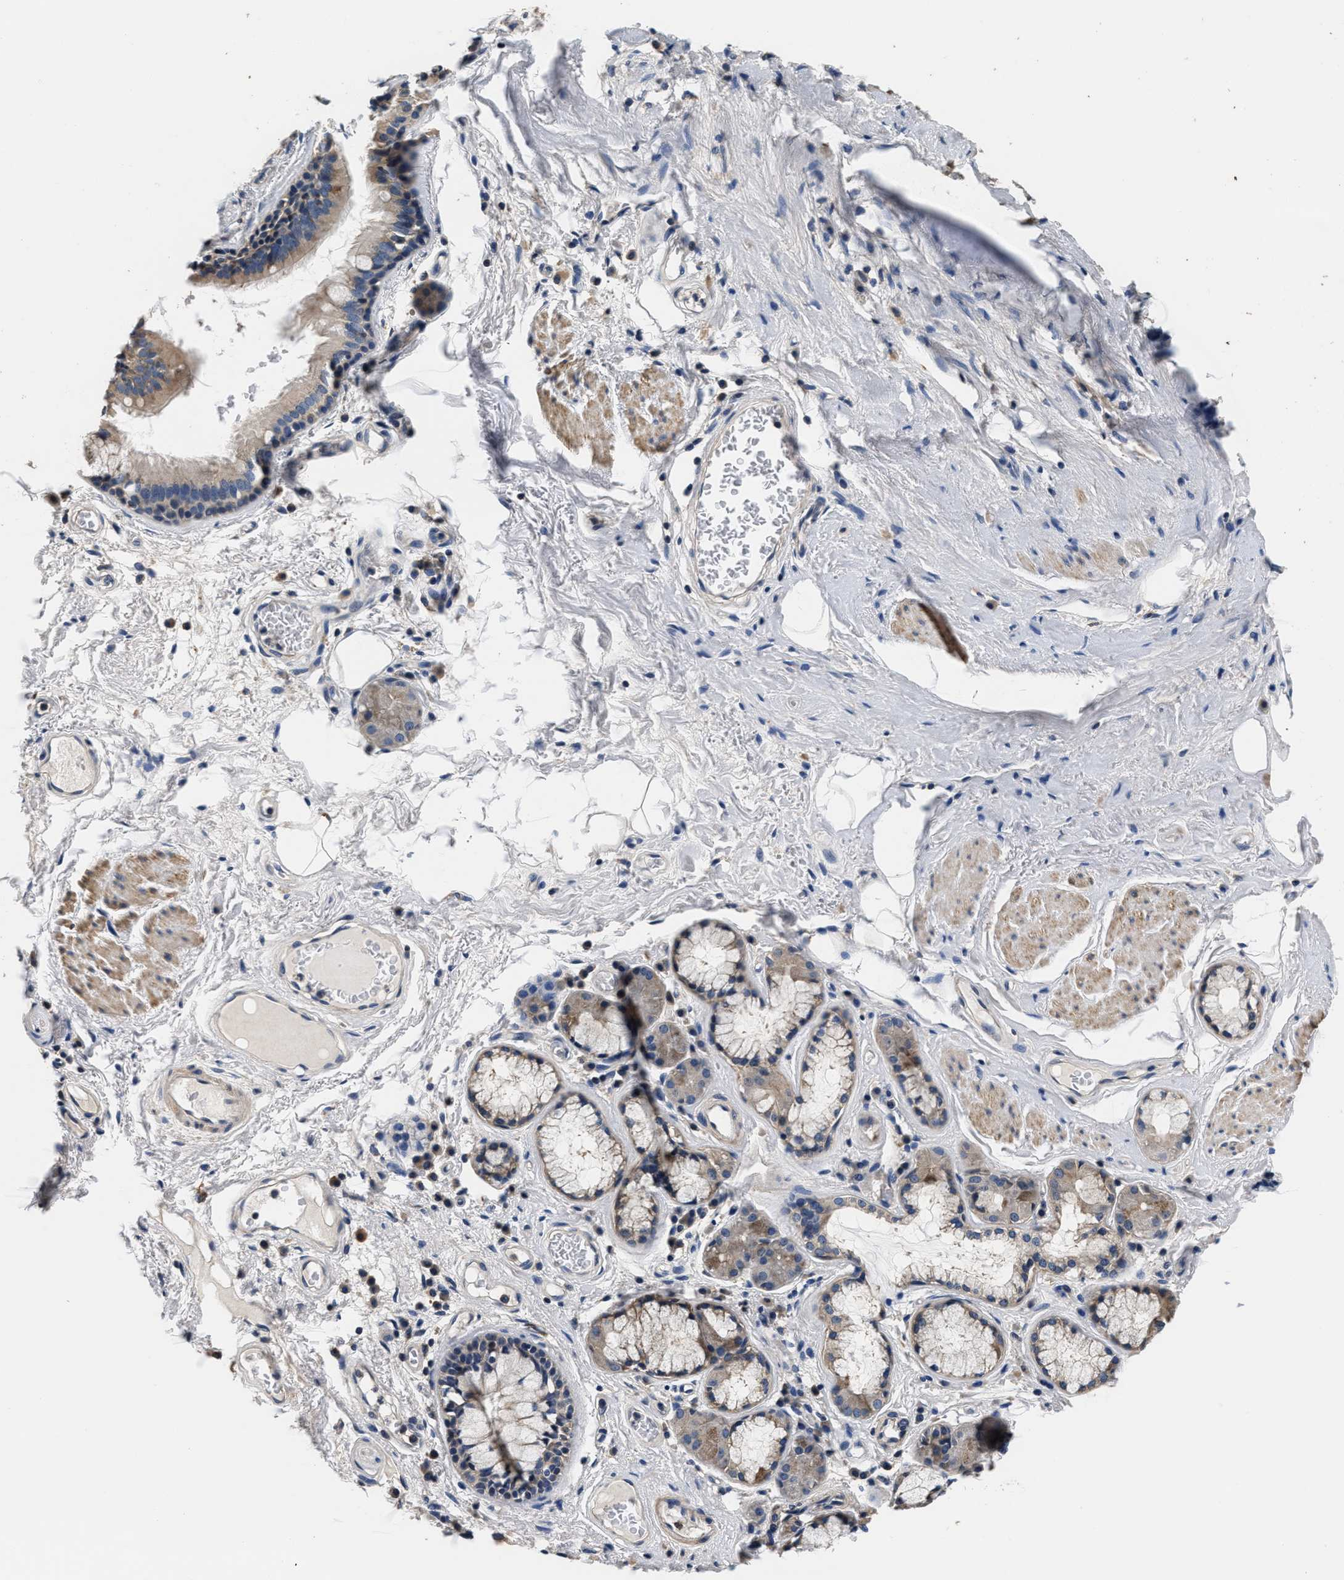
{"staining": {"intensity": "moderate", "quantity": ">75%", "location": "cytoplasmic/membranous"}, "tissue": "bronchus", "cell_type": "Respiratory epithelial cells", "image_type": "normal", "snomed": [{"axis": "morphology", "description": "Normal tissue, NOS"}, {"axis": "topography", "description": "Cartilage tissue"}], "caption": "Human bronchus stained for a protein (brown) displays moderate cytoplasmic/membranous positive expression in about >75% of respiratory epithelial cells.", "gene": "ANKIB1", "patient": {"sex": "female", "age": 63}}